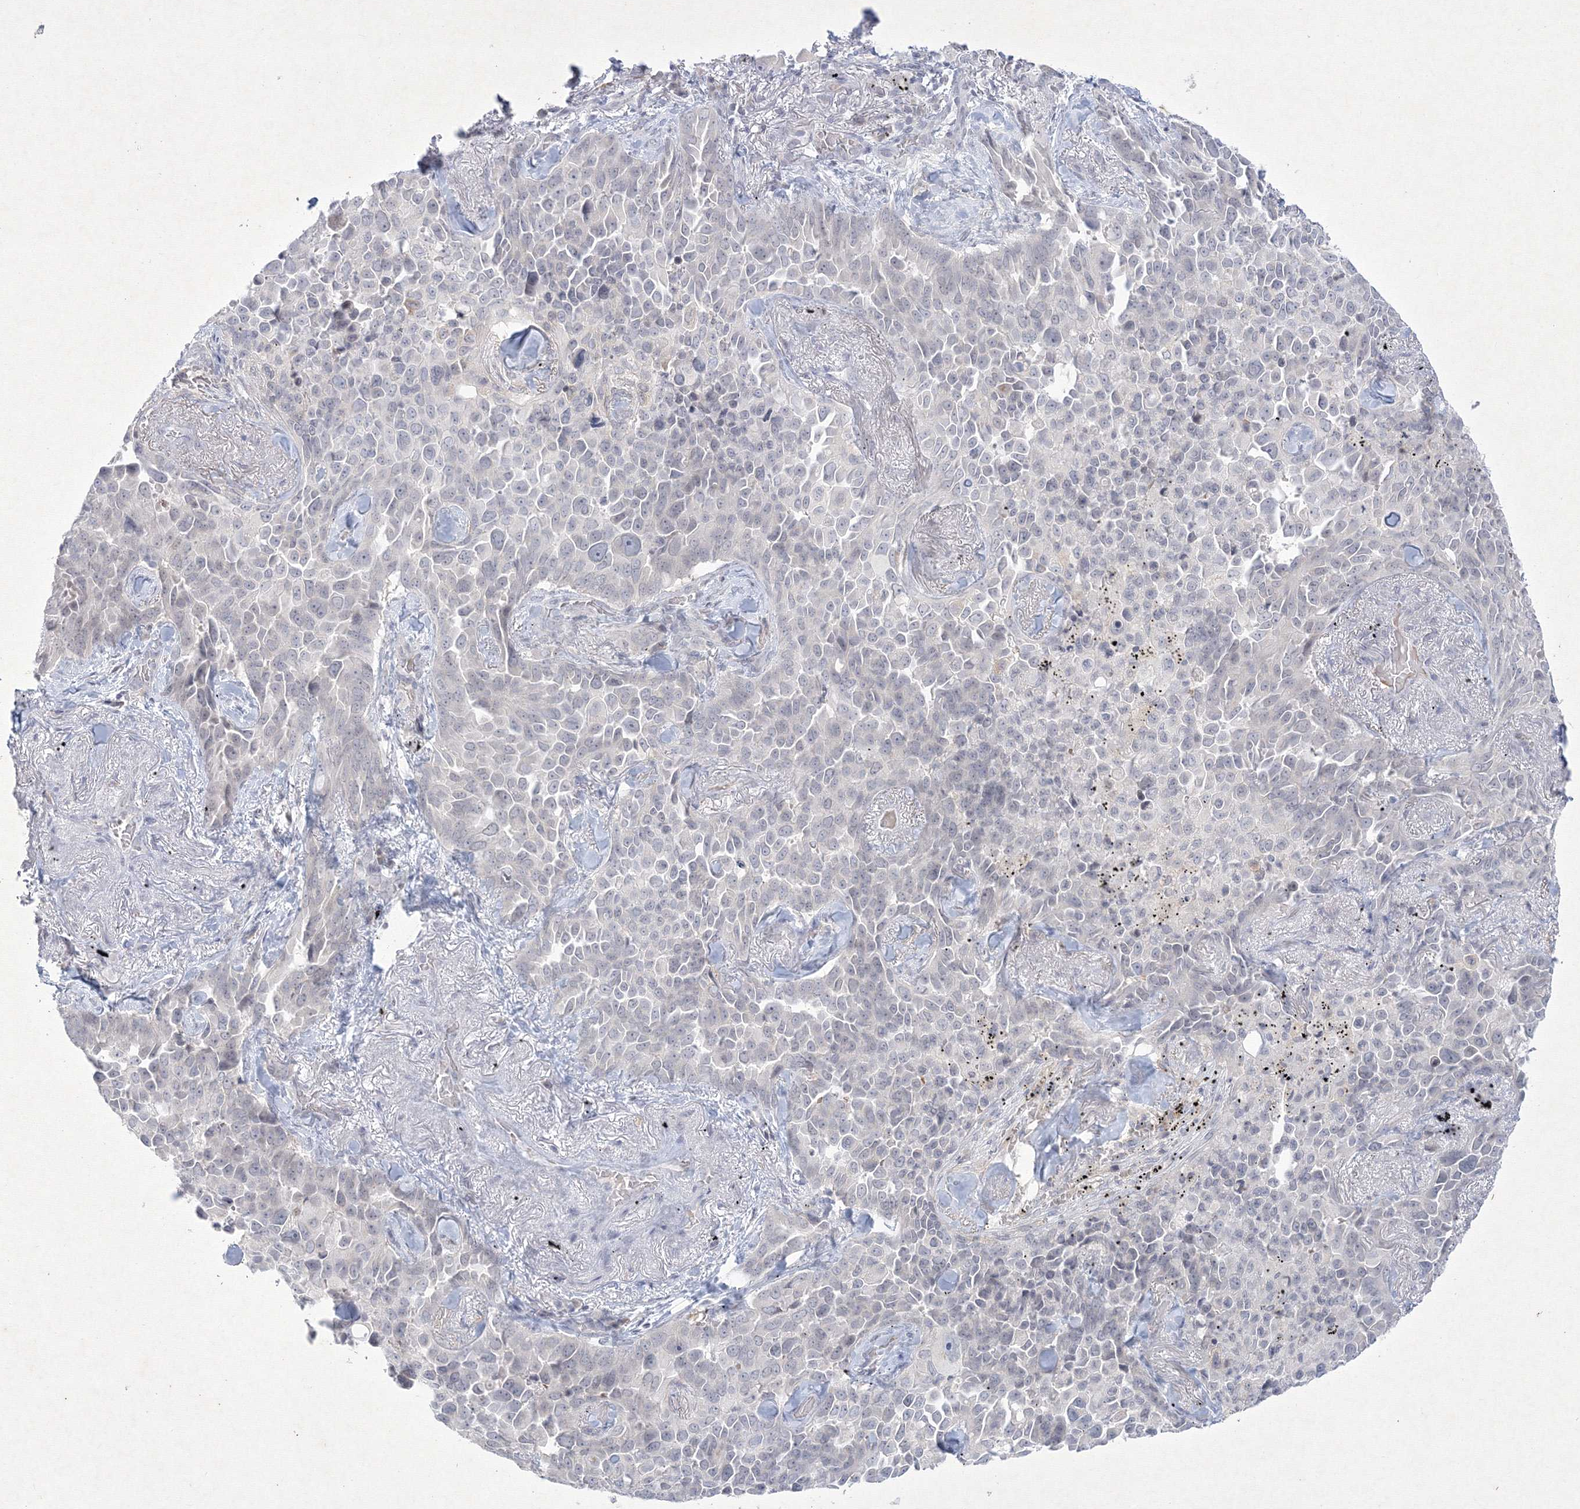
{"staining": {"intensity": "negative", "quantity": "none", "location": "none"}, "tissue": "lung cancer", "cell_type": "Tumor cells", "image_type": "cancer", "snomed": [{"axis": "morphology", "description": "Adenocarcinoma, NOS"}, {"axis": "topography", "description": "Lung"}], "caption": "An immunohistochemistry (IHC) micrograph of lung cancer (adenocarcinoma) is shown. There is no staining in tumor cells of lung cancer (adenocarcinoma).", "gene": "NXPE3", "patient": {"sex": "female", "age": 67}}